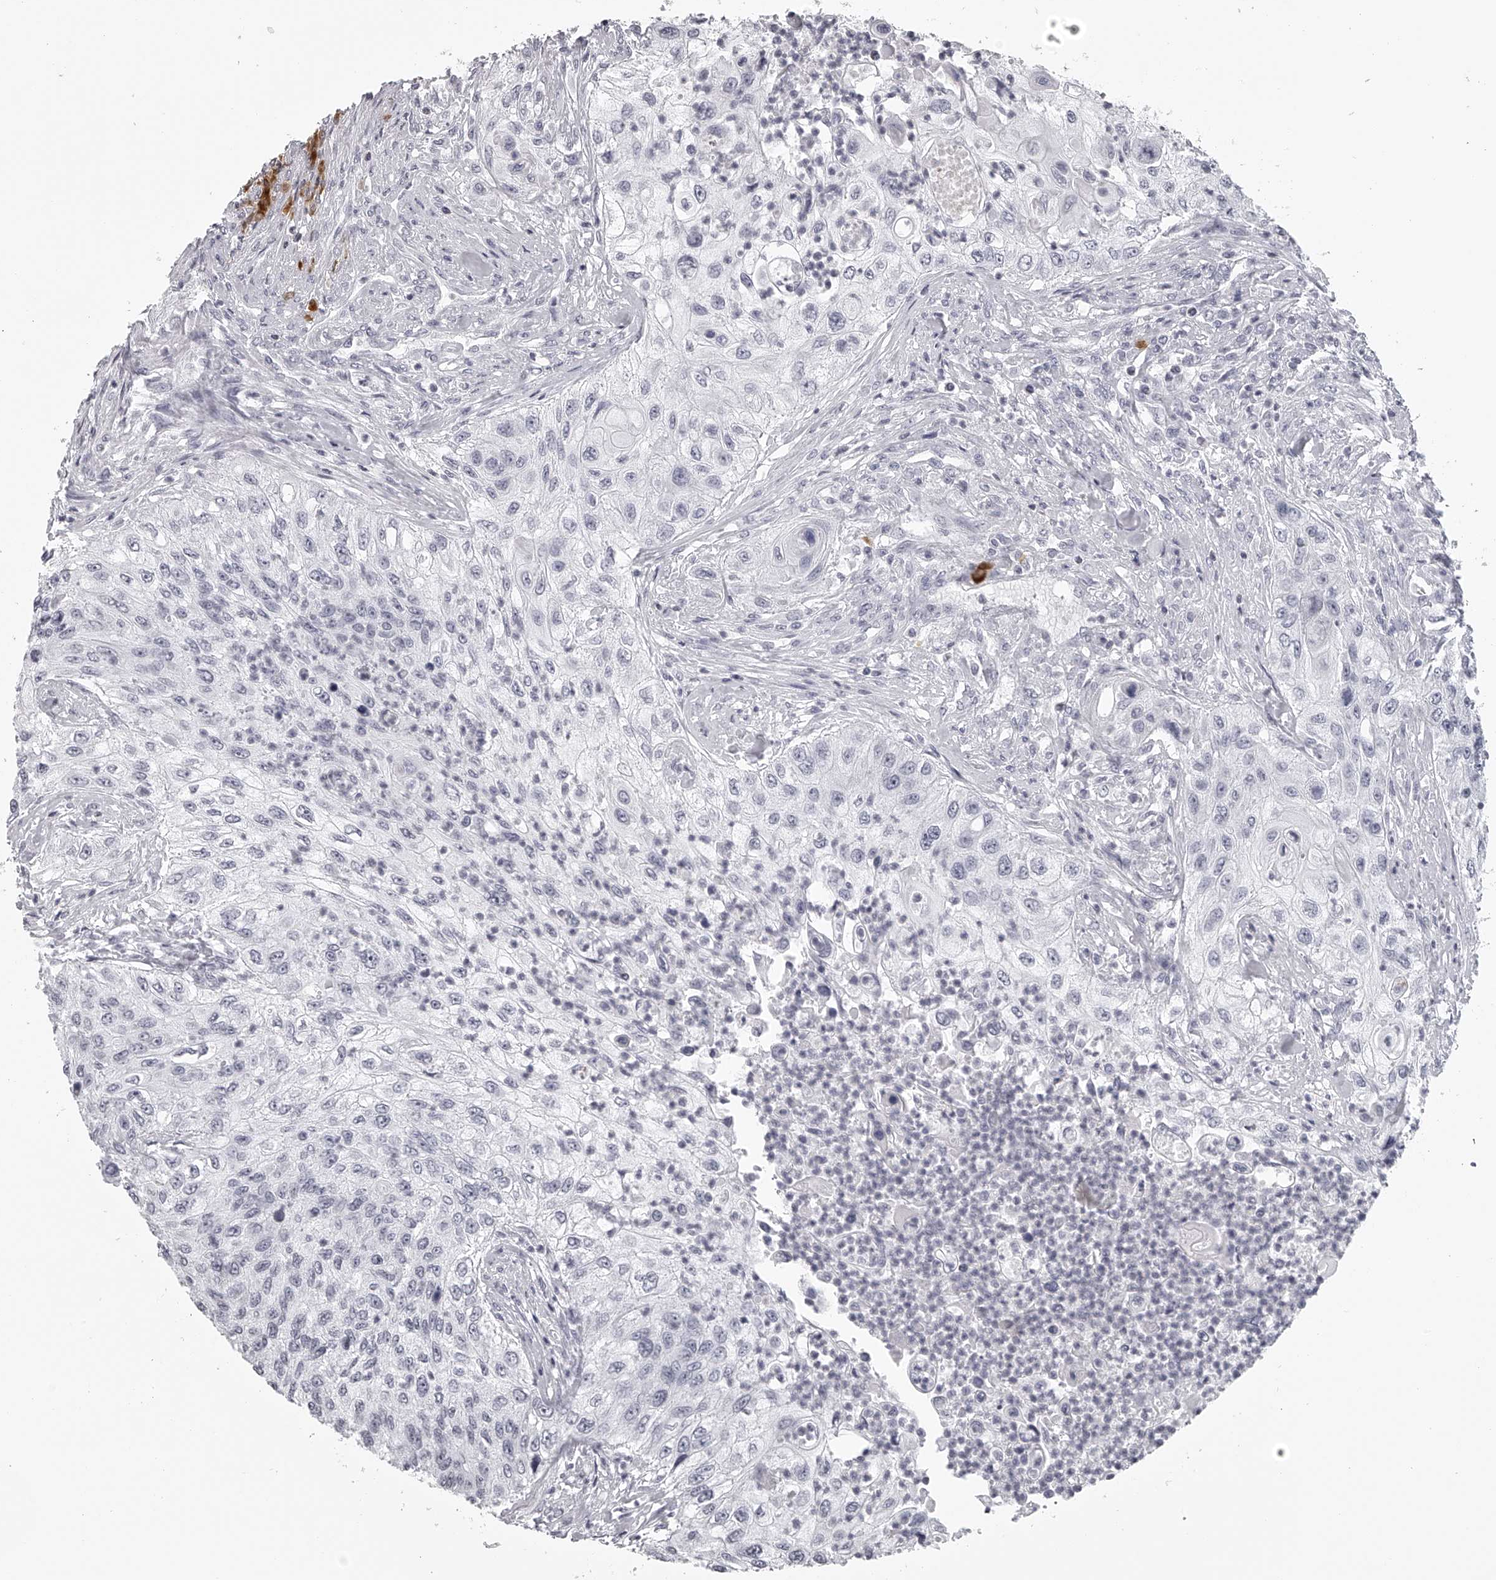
{"staining": {"intensity": "negative", "quantity": "none", "location": "none"}, "tissue": "urothelial cancer", "cell_type": "Tumor cells", "image_type": "cancer", "snomed": [{"axis": "morphology", "description": "Urothelial carcinoma, High grade"}, {"axis": "topography", "description": "Urinary bladder"}], "caption": "The immunohistochemistry histopathology image has no significant expression in tumor cells of urothelial cancer tissue.", "gene": "SEC11C", "patient": {"sex": "female", "age": 60}}